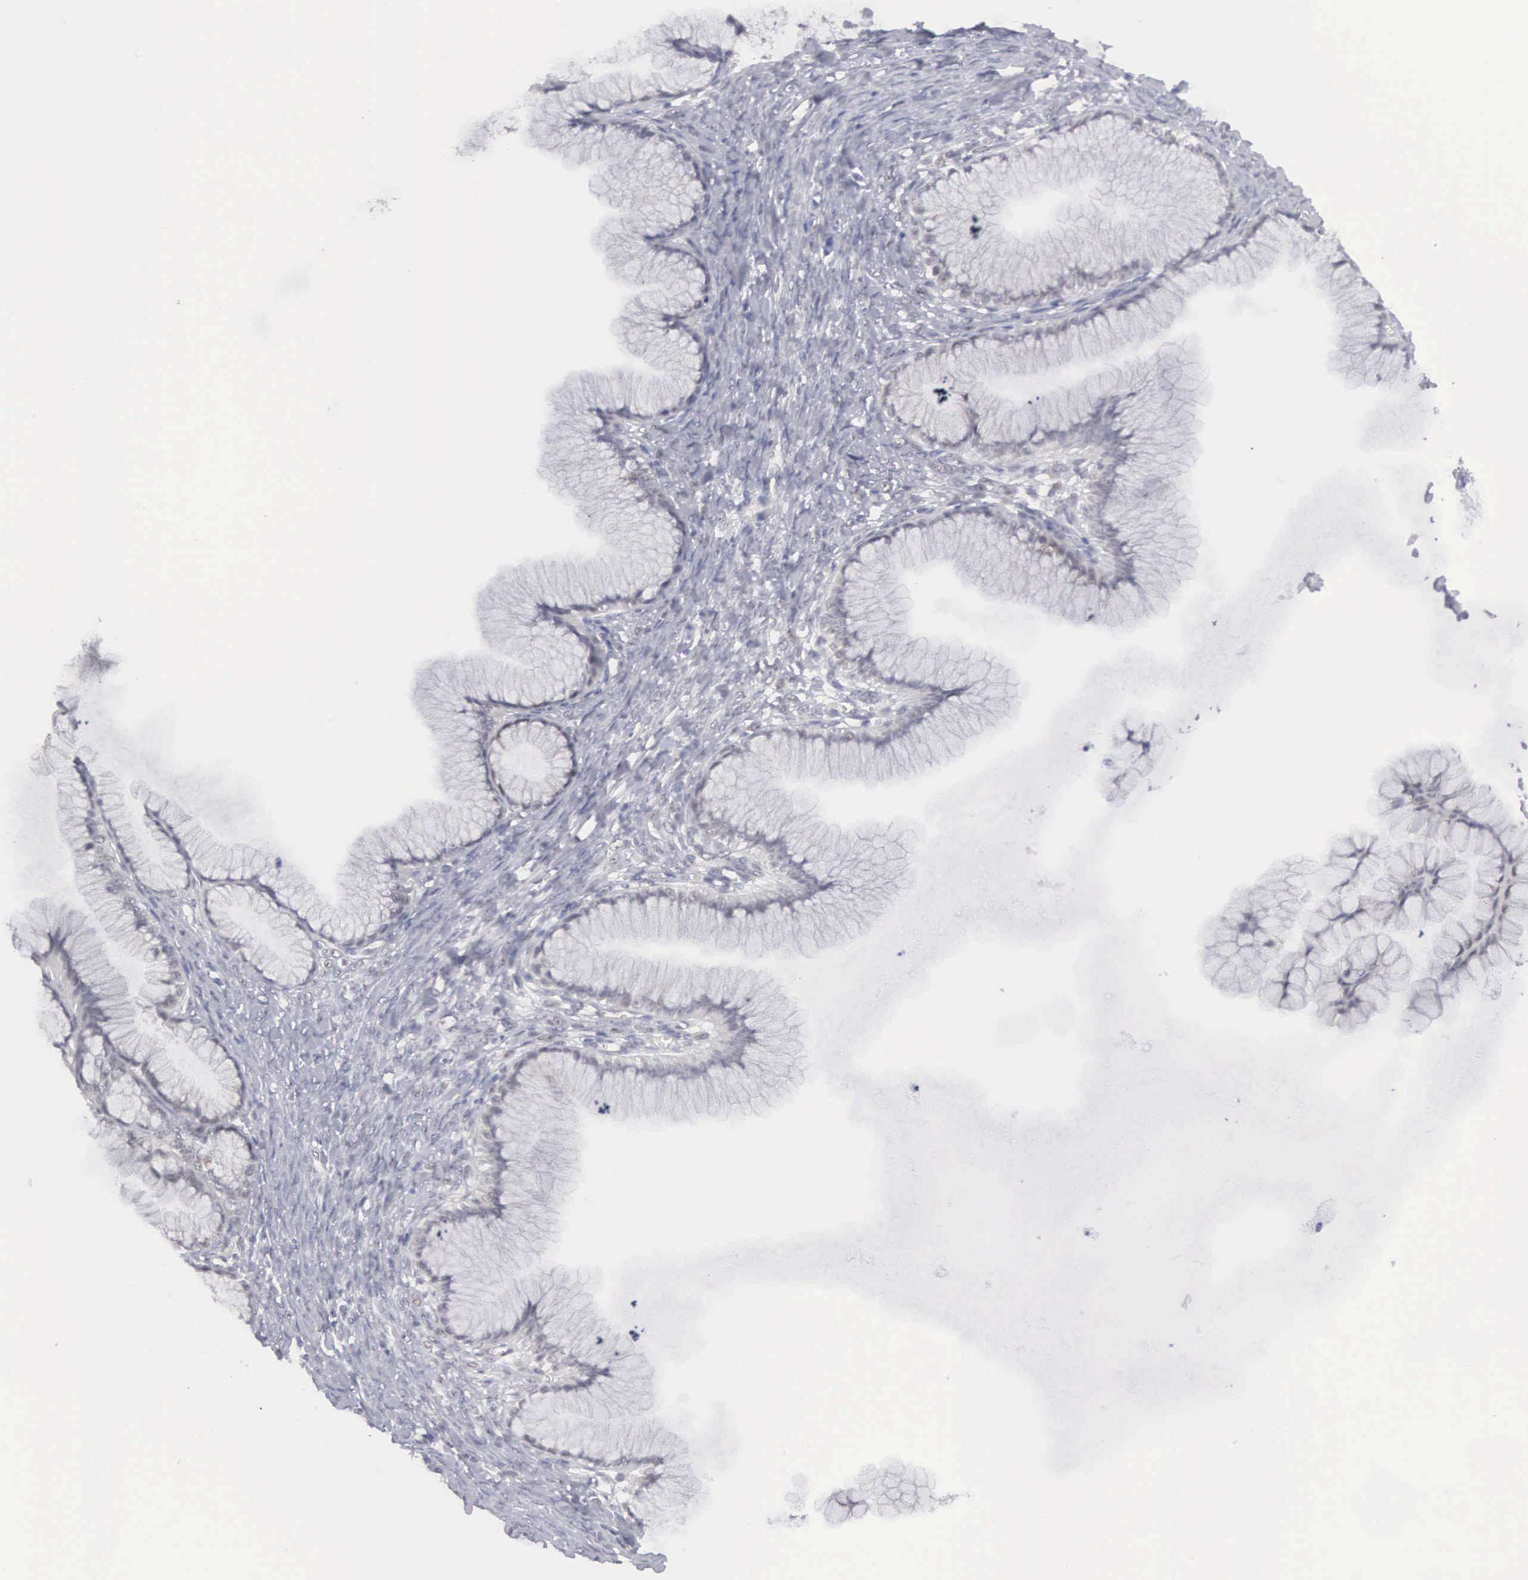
{"staining": {"intensity": "negative", "quantity": "none", "location": "none"}, "tissue": "ovarian cancer", "cell_type": "Tumor cells", "image_type": "cancer", "snomed": [{"axis": "morphology", "description": "Cystadenocarcinoma, mucinous, NOS"}, {"axis": "topography", "description": "Ovary"}], "caption": "Immunohistochemistry micrograph of neoplastic tissue: human ovarian cancer stained with DAB (3,3'-diaminobenzidine) demonstrates no significant protein staining in tumor cells.", "gene": "MNAT1", "patient": {"sex": "female", "age": 41}}